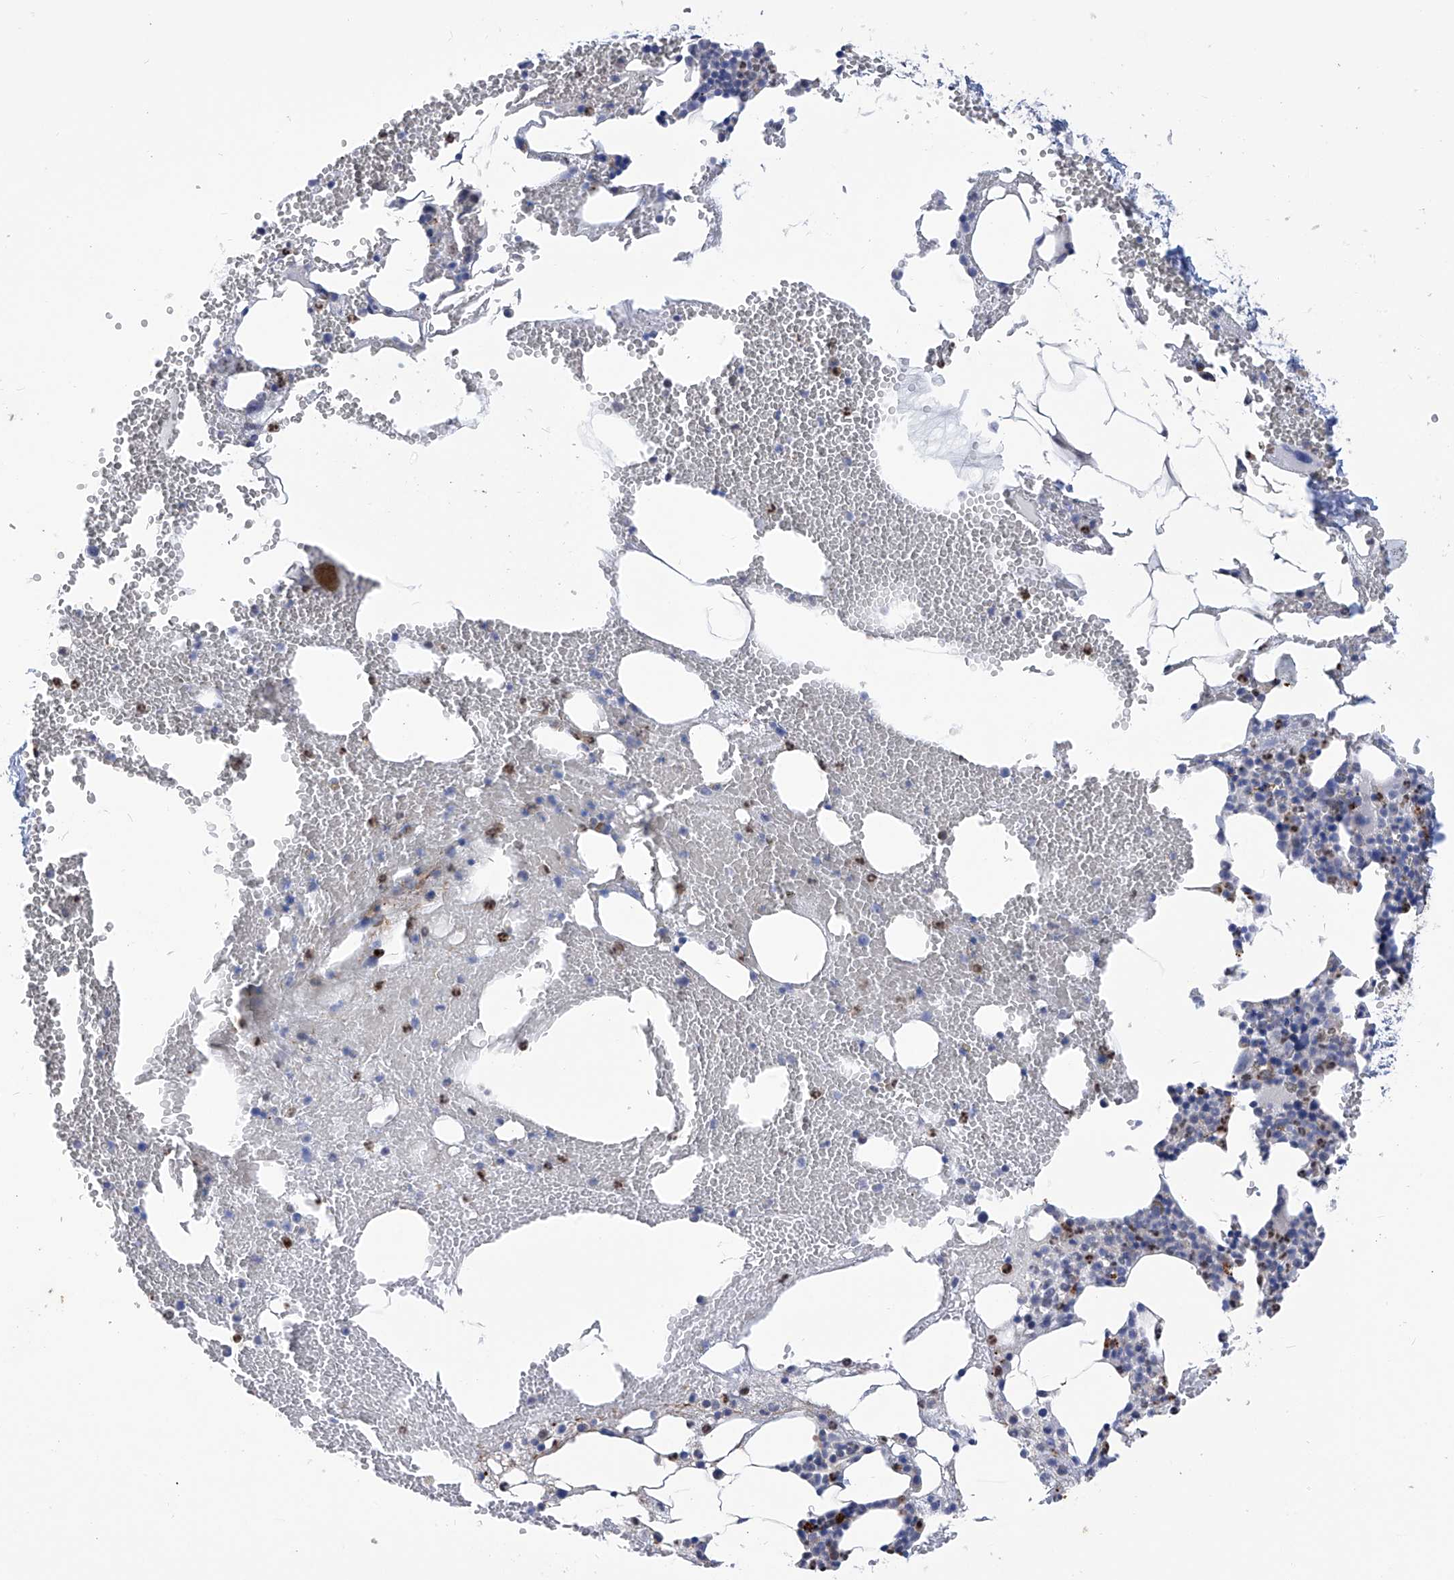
{"staining": {"intensity": "moderate", "quantity": "<25%", "location": "nuclear"}, "tissue": "bone marrow", "cell_type": "Hematopoietic cells", "image_type": "normal", "snomed": [{"axis": "morphology", "description": "Normal tissue, NOS"}, {"axis": "morphology", "description": "Inflammation, NOS"}, {"axis": "topography", "description": "Bone marrow"}], "caption": "Bone marrow stained for a protein (brown) displays moderate nuclear positive staining in about <25% of hematopoietic cells.", "gene": "PHF20", "patient": {"sex": "female", "age": 78}}